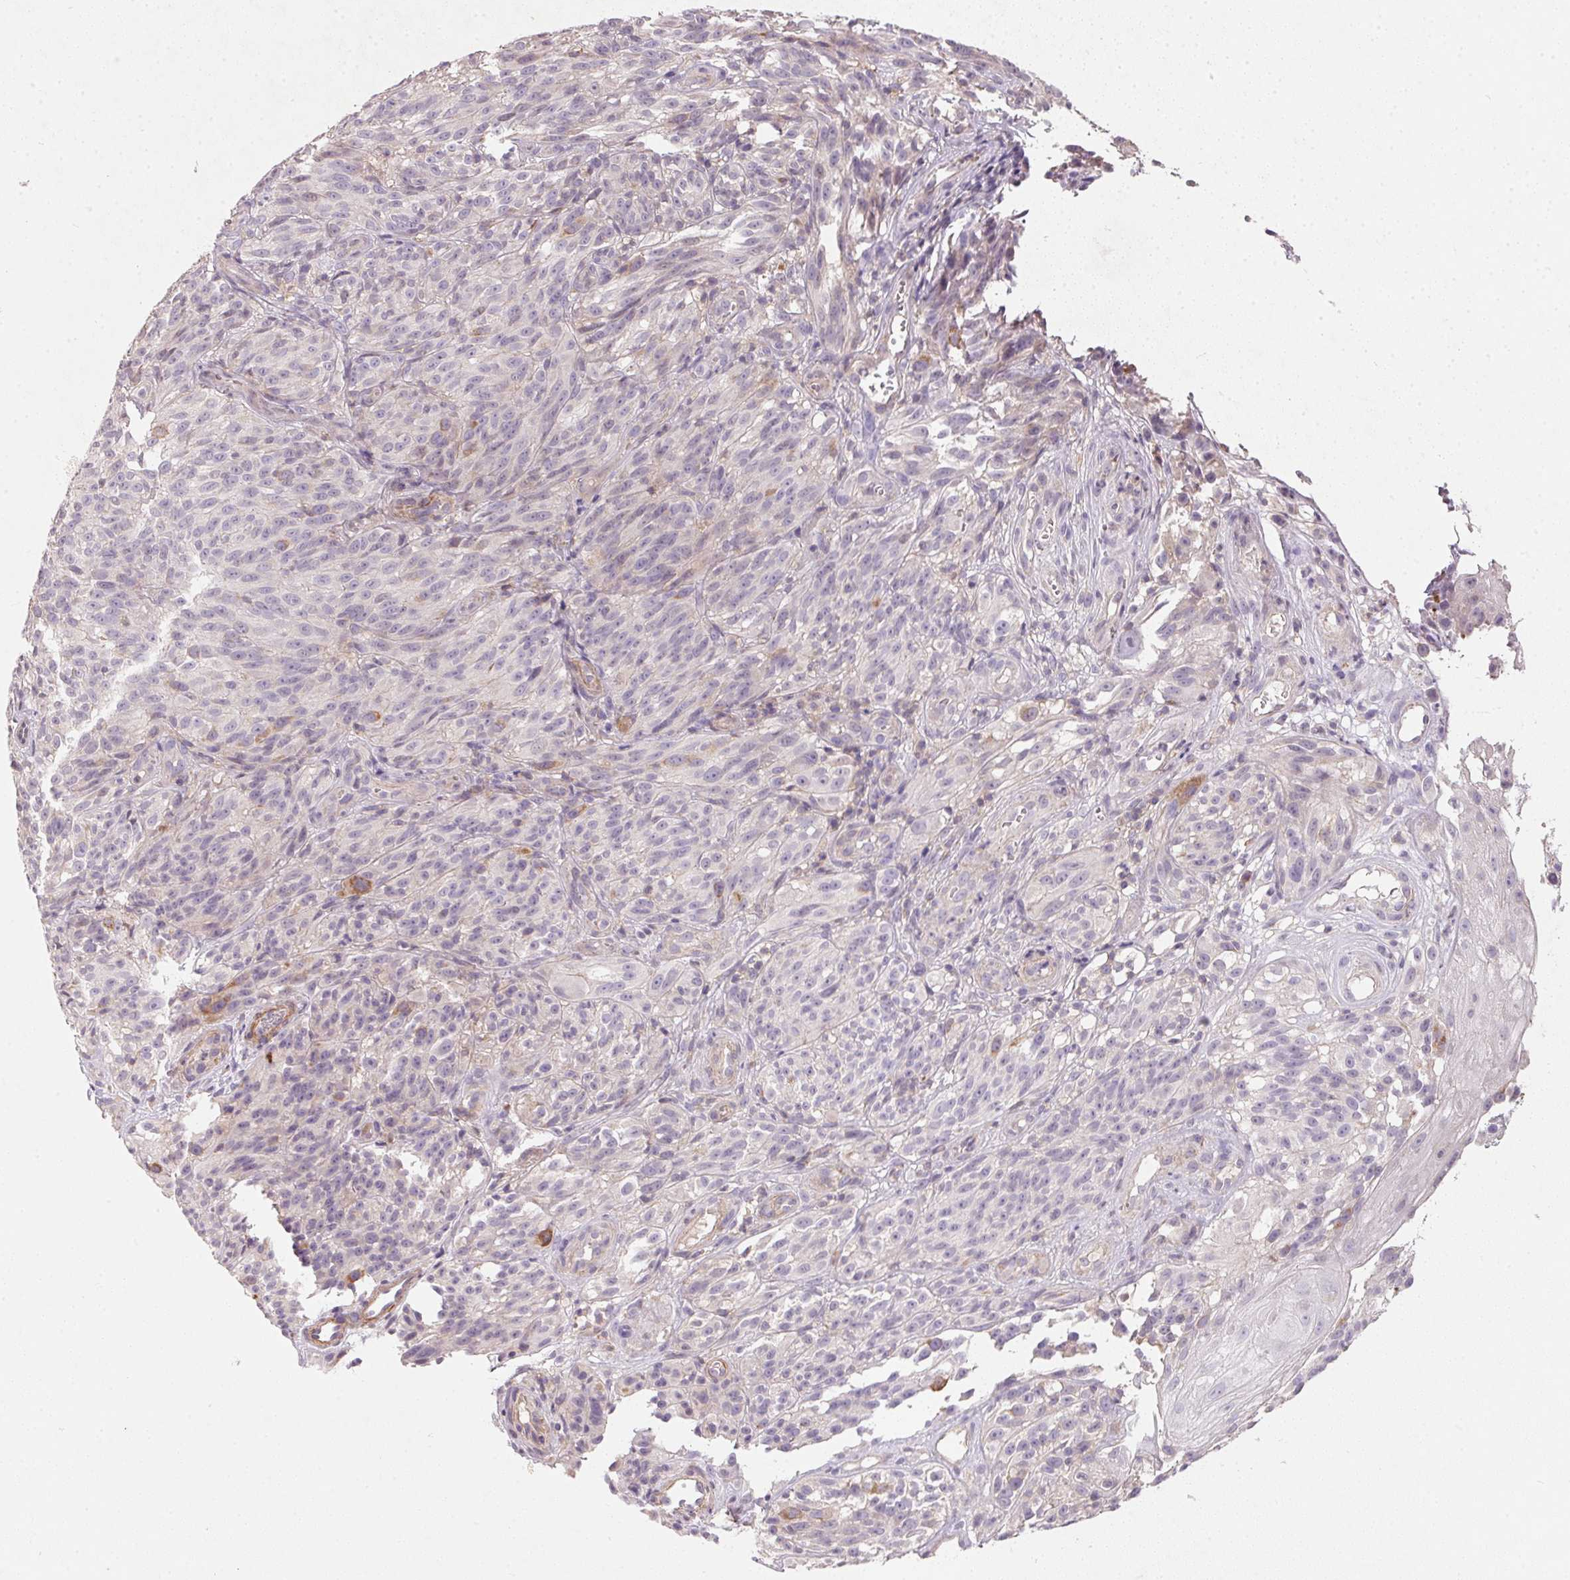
{"staining": {"intensity": "negative", "quantity": "none", "location": "none"}, "tissue": "melanoma", "cell_type": "Tumor cells", "image_type": "cancer", "snomed": [{"axis": "morphology", "description": "Malignant melanoma, NOS"}, {"axis": "topography", "description": "Skin"}], "caption": "Melanoma stained for a protein using IHC exhibits no positivity tumor cells.", "gene": "KCNK15", "patient": {"sex": "female", "age": 85}}